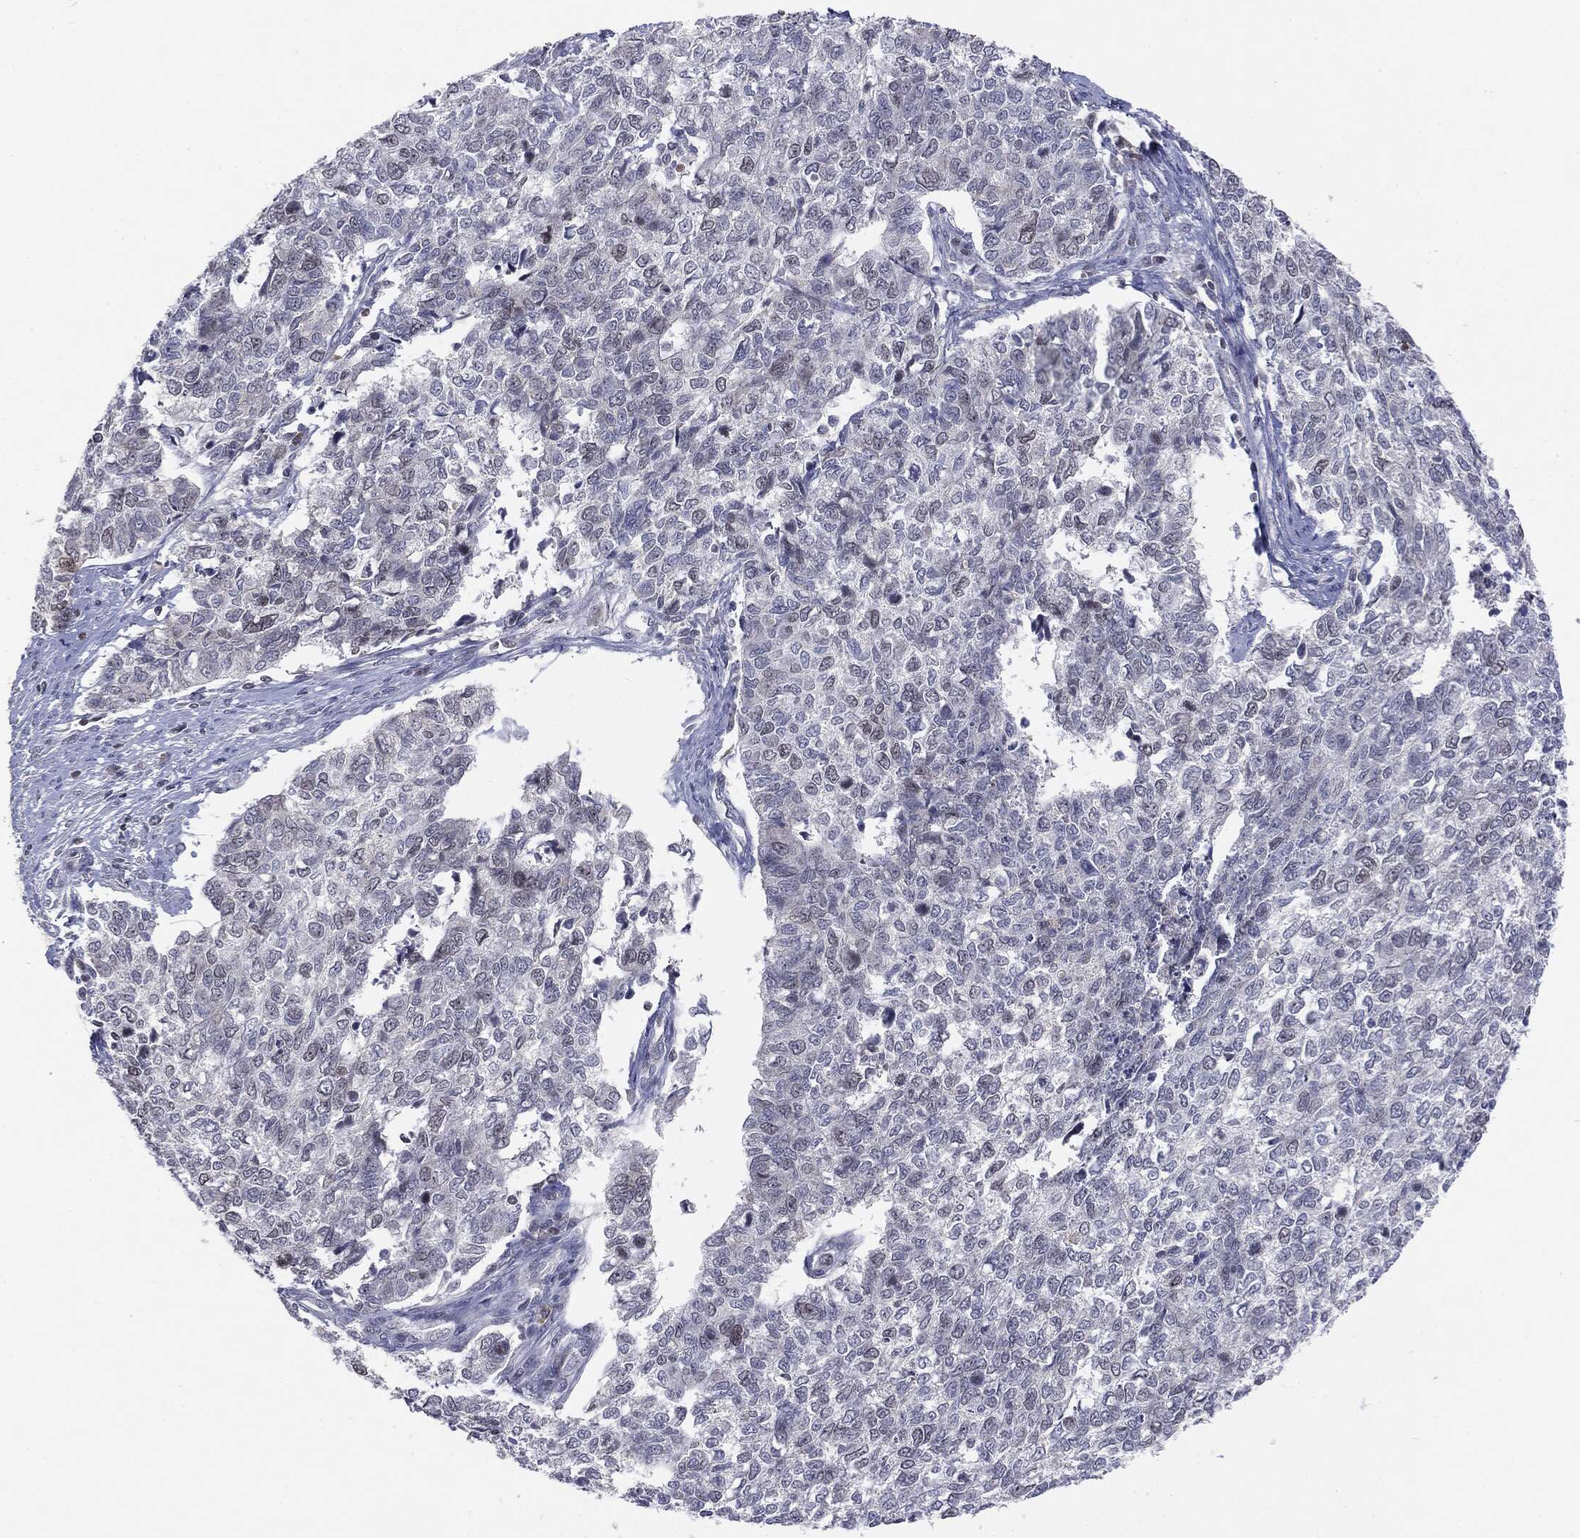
{"staining": {"intensity": "negative", "quantity": "none", "location": "none"}, "tissue": "cervical cancer", "cell_type": "Tumor cells", "image_type": "cancer", "snomed": [{"axis": "morphology", "description": "Adenocarcinoma, NOS"}, {"axis": "topography", "description": "Cervix"}], "caption": "Tumor cells show no significant positivity in cervical cancer.", "gene": "KIF2C", "patient": {"sex": "female", "age": 63}}